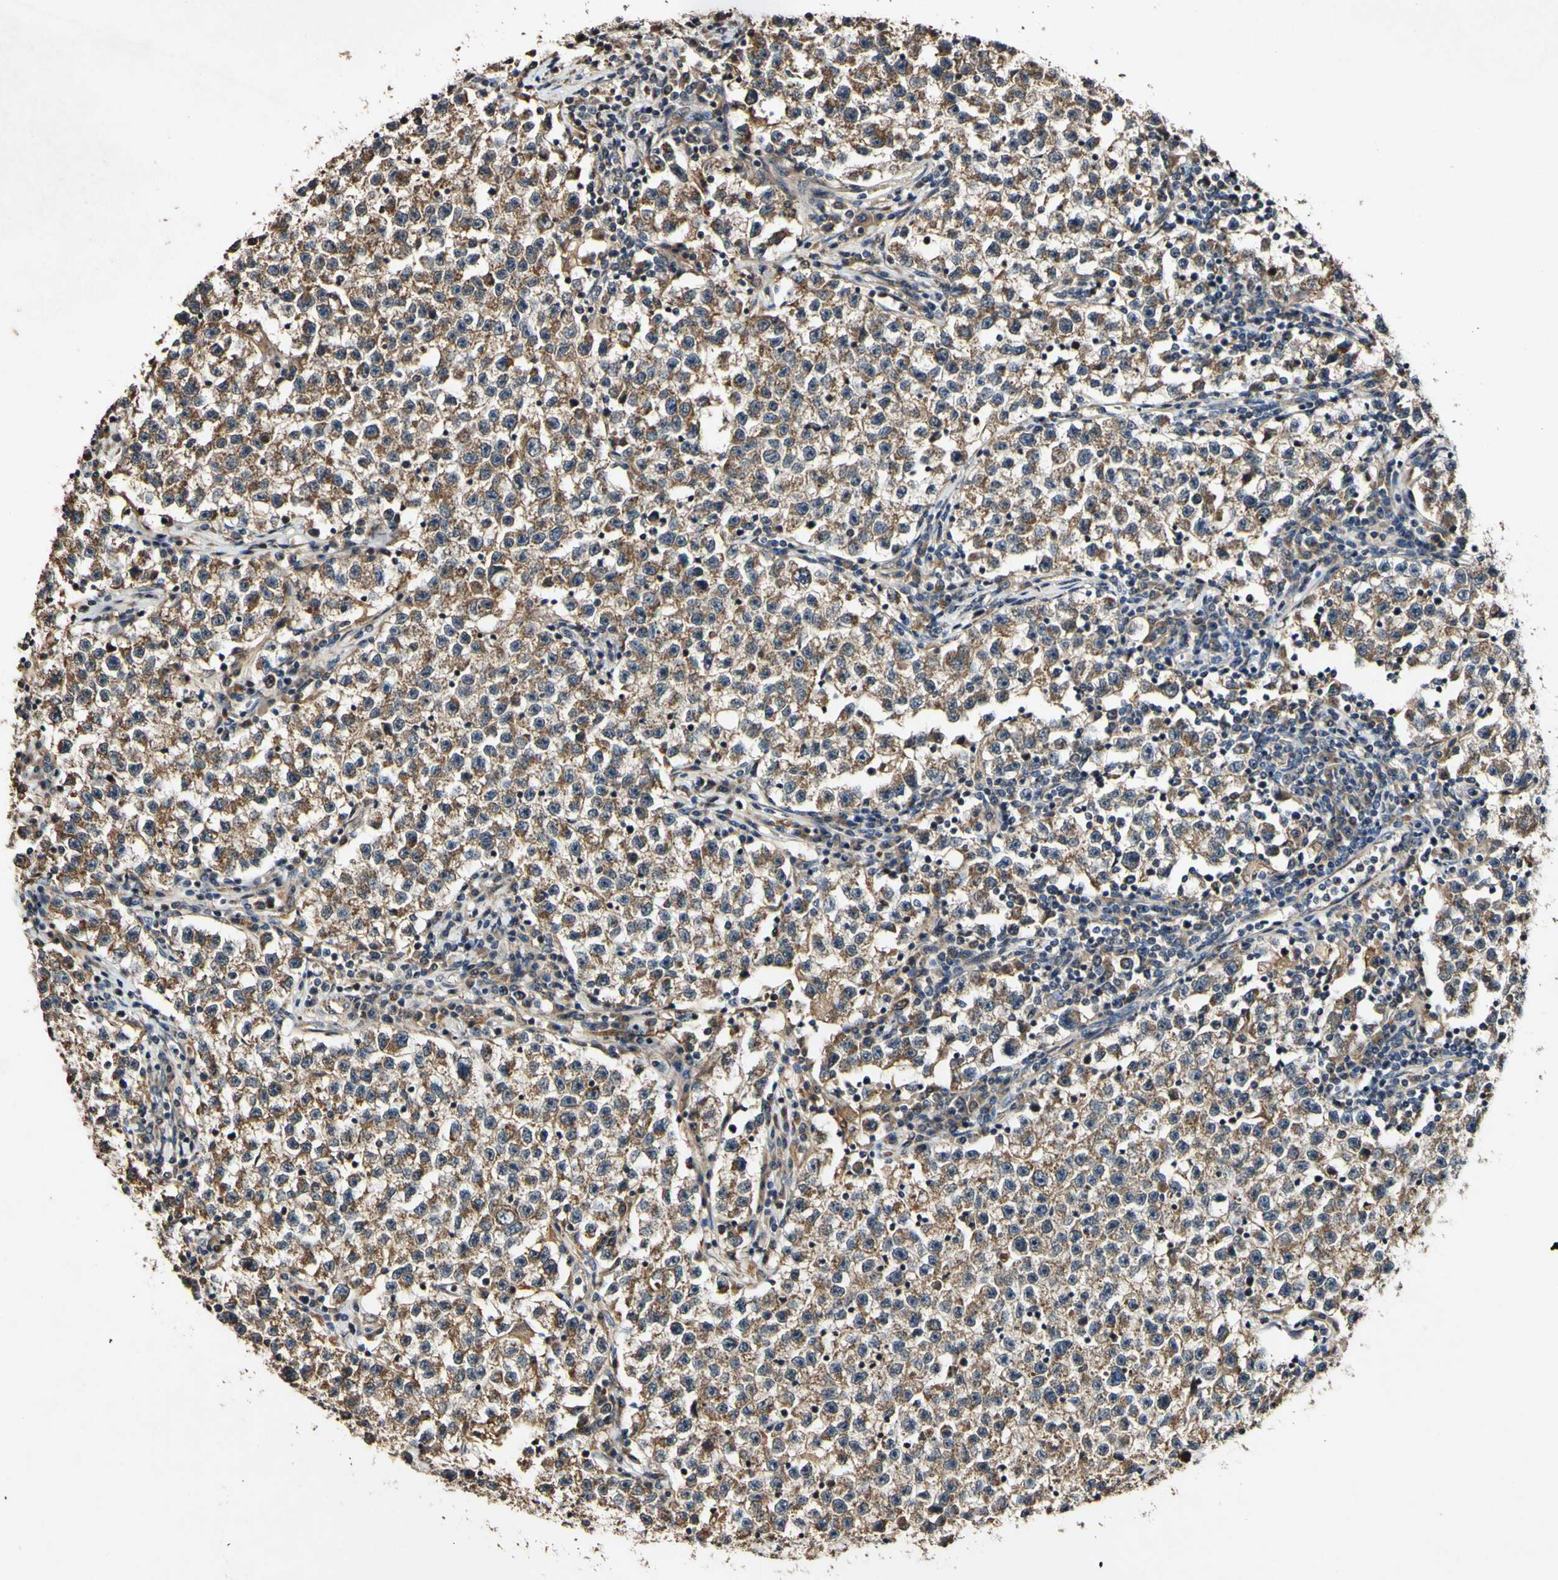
{"staining": {"intensity": "strong", "quantity": ">75%", "location": "cytoplasmic/membranous"}, "tissue": "testis cancer", "cell_type": "Tumor cells", "image_type": "cancer", "snomed": [{"axis": "morphology", "description": "Seminoma, NOS"}, {"axis": "topography", "description": "Testis"}], "caption": "Human testis cancer stained for a protein (brown) reveals strong cytoplasmic/membranous positive positivity in about >75% of tumor cells.", "gene": "PLAT", "patient": {"sex": "male", "age": 22}}